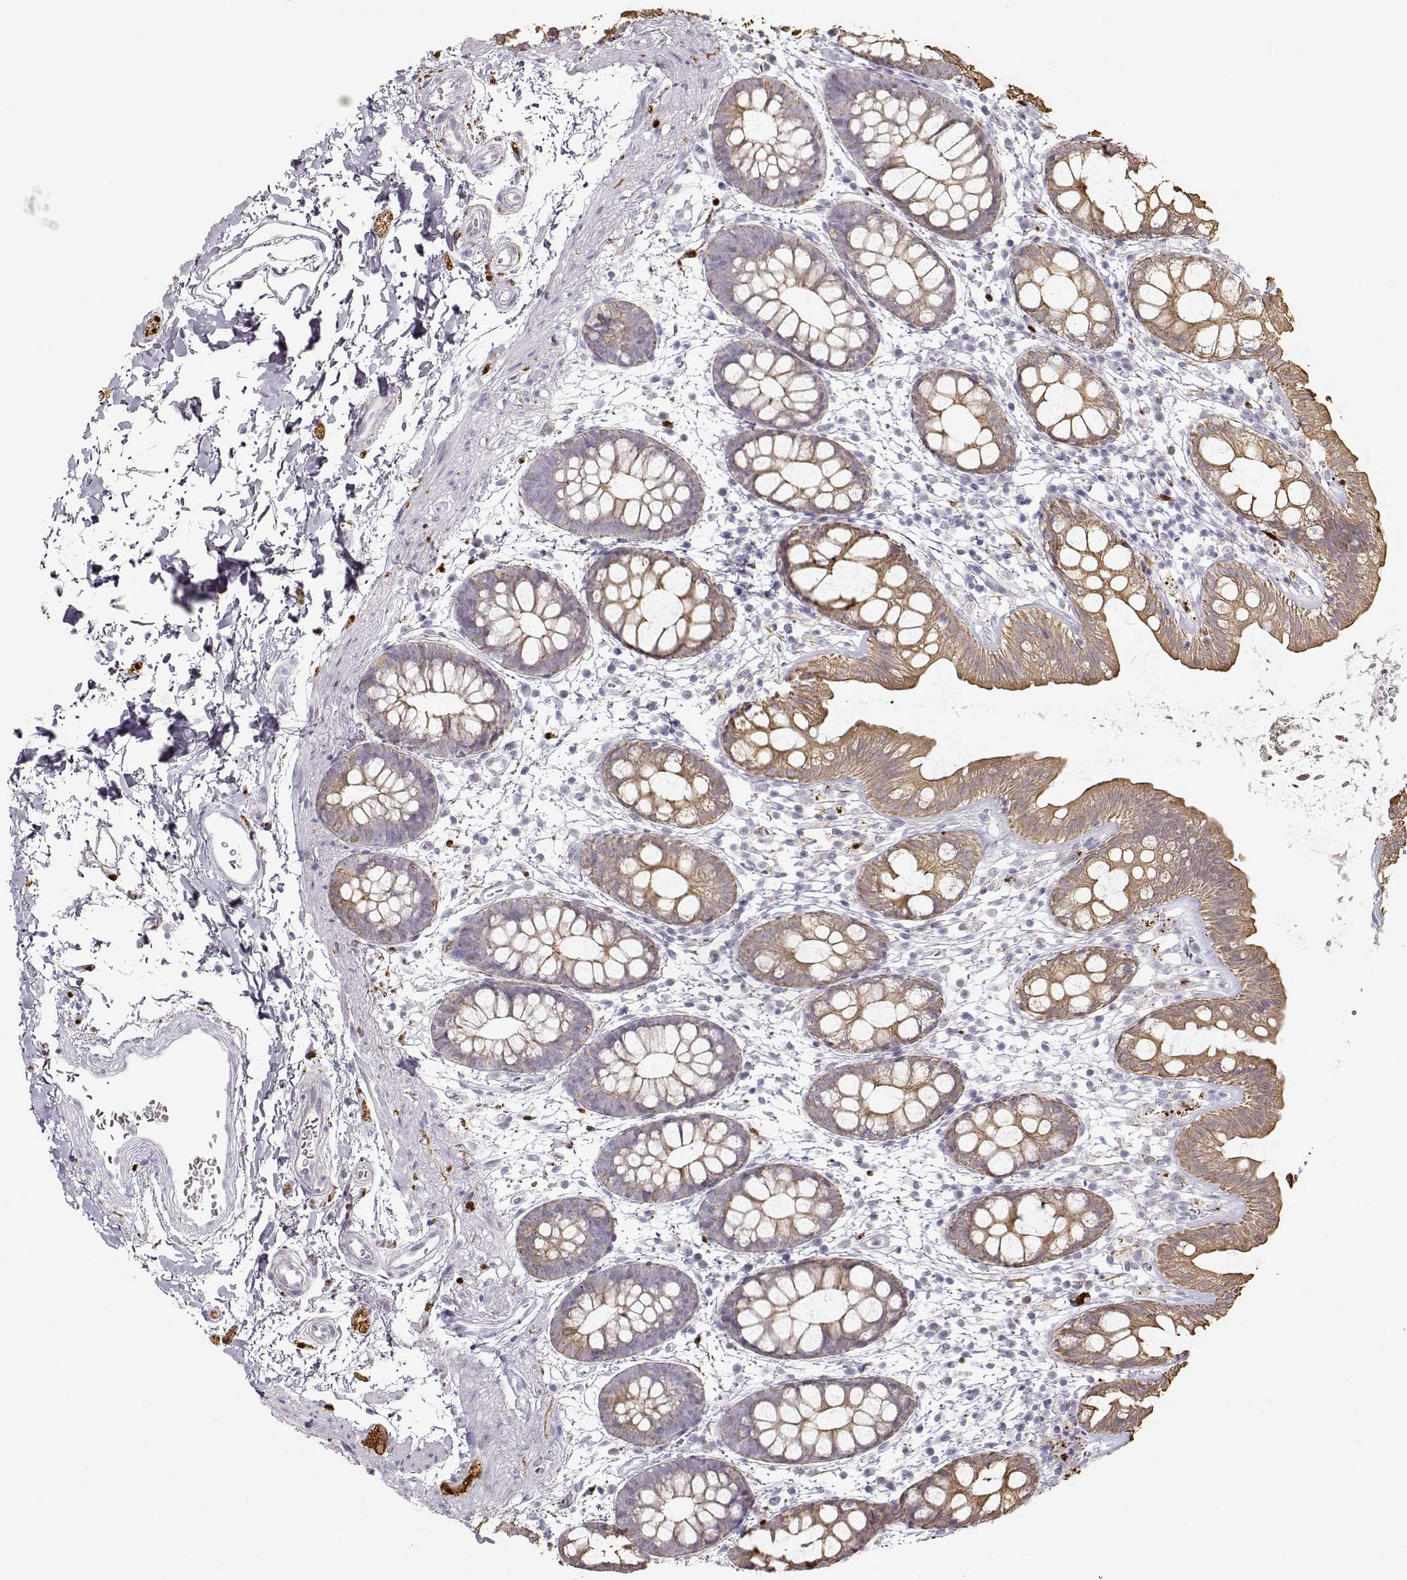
{"staining": {"intensity": "weak", "quantity": ">75%", "location": "cytoplasmic/membranous"}, "tissue": "rectum", "cell_type": "Glandular cells", "image_type": "normal", "snomed": [{"axis": "morphology", "description": "Normal tissue, NOS"}, {"axis": "topography", "description": "Rectum"}], "caption": "Rectum stained for a protein (brown) exhibits weak cytoplasmic/membranous positive expression in about >75% of glandular cells.", "gene": "S100B", "patient": {"sex": "male", "age": 57}}